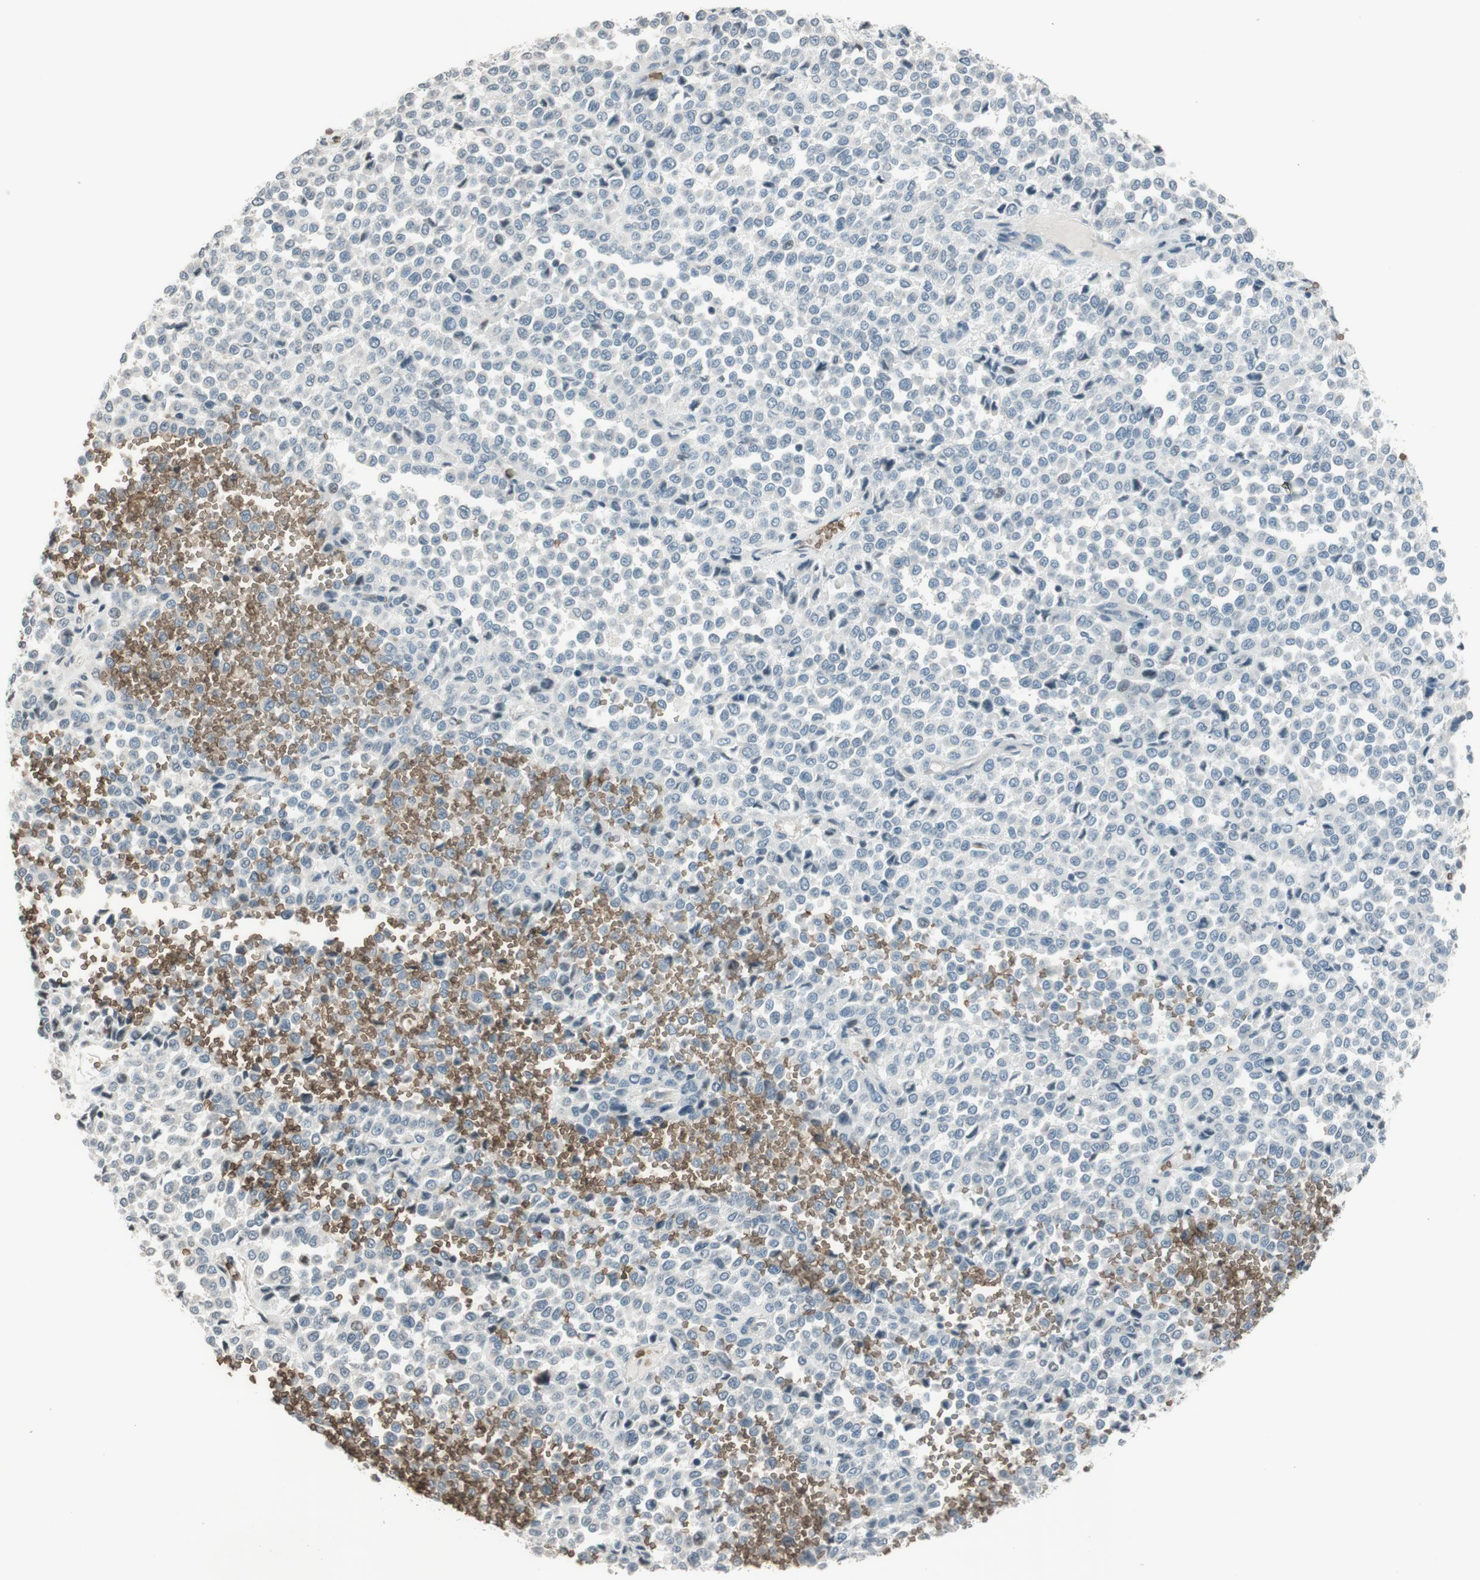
{"staining": {"intensity": "negative", "quantity": "none", "location": "none"}, "tissue": "melanoma", "cell_type": "Tumor cells", "image_type": "cancer", "snomed": [{"axis": "morphology", "description": "Malignant melanoma, Metastatic site"}, {"axis": "topography", "description": "Pancreas"}], "caption": "Immunohistochemistry micrograph of human malignant melanoma (metastatic site) stained for a protein (brown), which shows no staining in tumor cells.", "gene": "GYPC", "patient": {"sex": "female", "age": 30}}